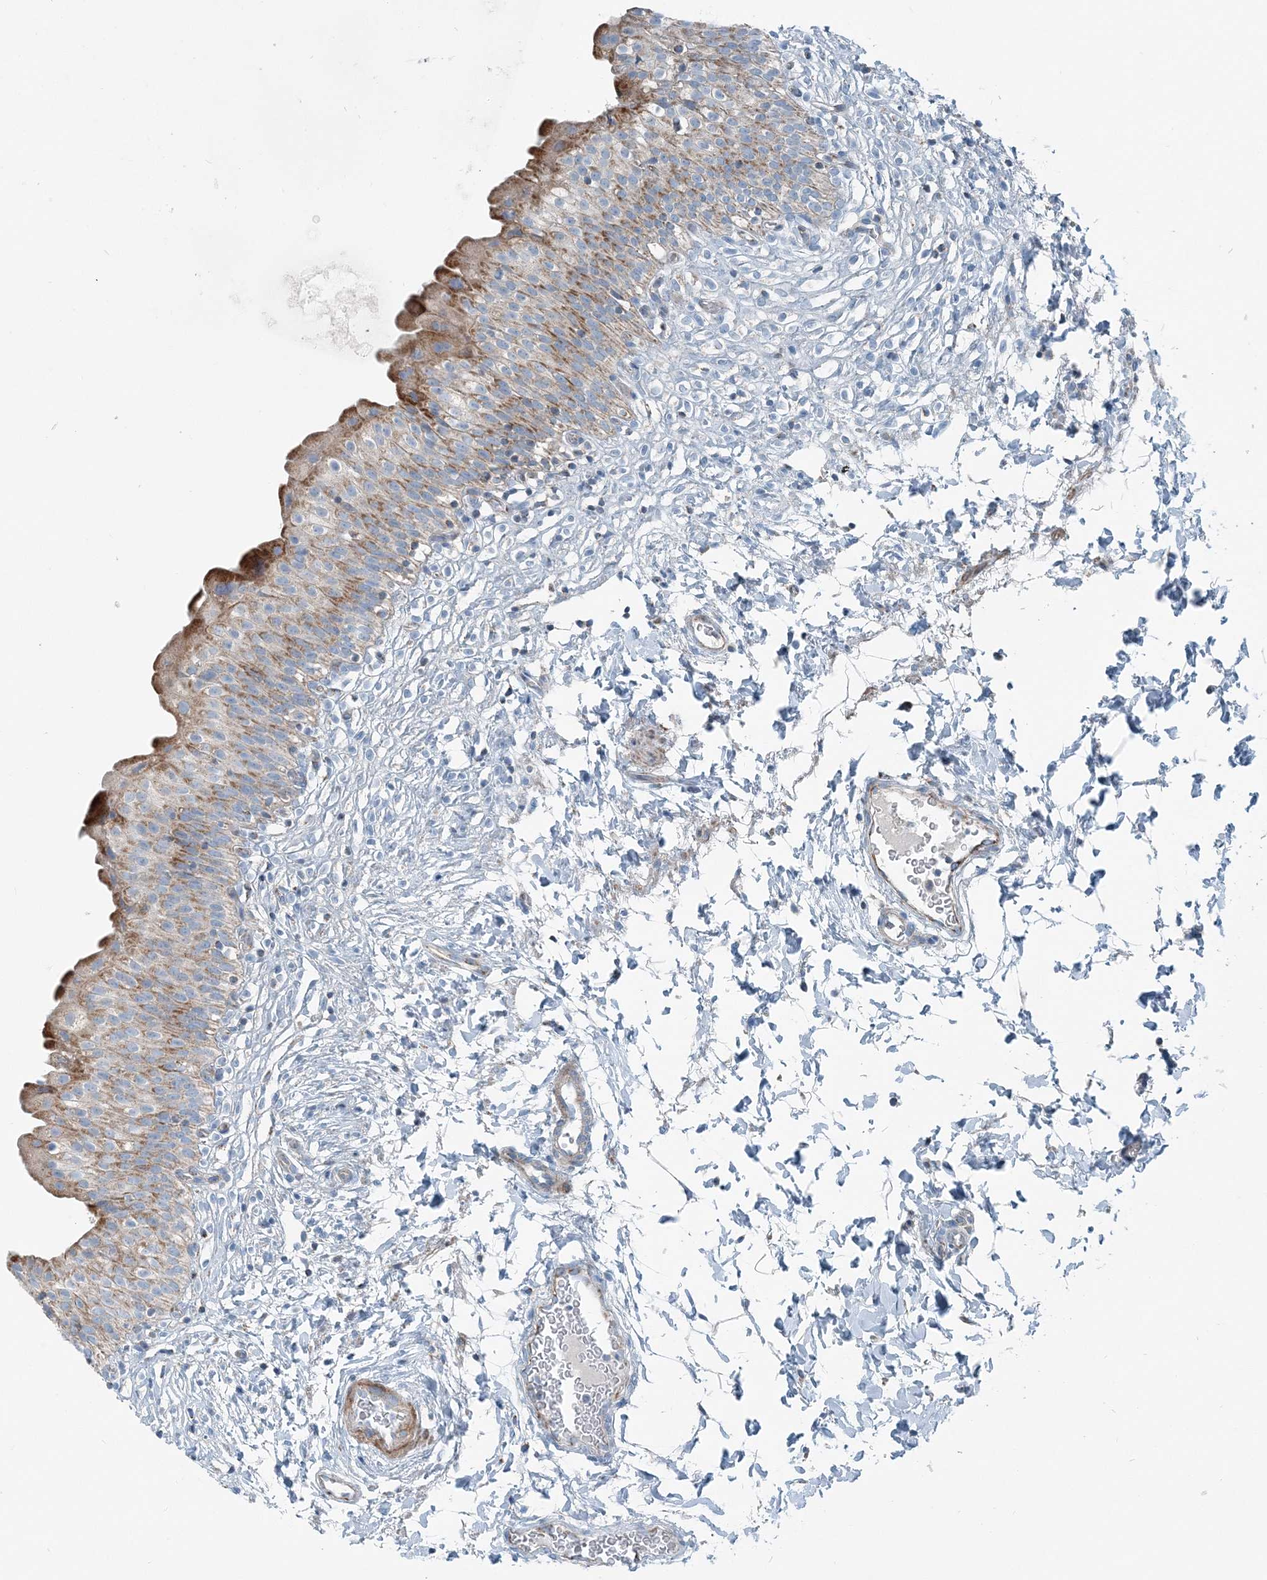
{"staining": {"intensity": "strong", "quantity": "25%-75%", "location": "cytoplasmic/membranous"}, "tissue": "urinary bladder", "cell_type": "Urothelial cells", "image_type": "normal", "snomed": [{"axis": "morphology", "description": "Normal tissue, NOS"}, {"axis": "topography", "description": "Urinary bladder"}], "caption": "A high-resolution image shows immunohistochemistry staining of benign urinary bladder, which shows strong cytoplasmic/membranous expression in approximately 25%-75% of urothelial cells.", "gene": "INTU", "patient": {"sex": "male", "age": 55}}